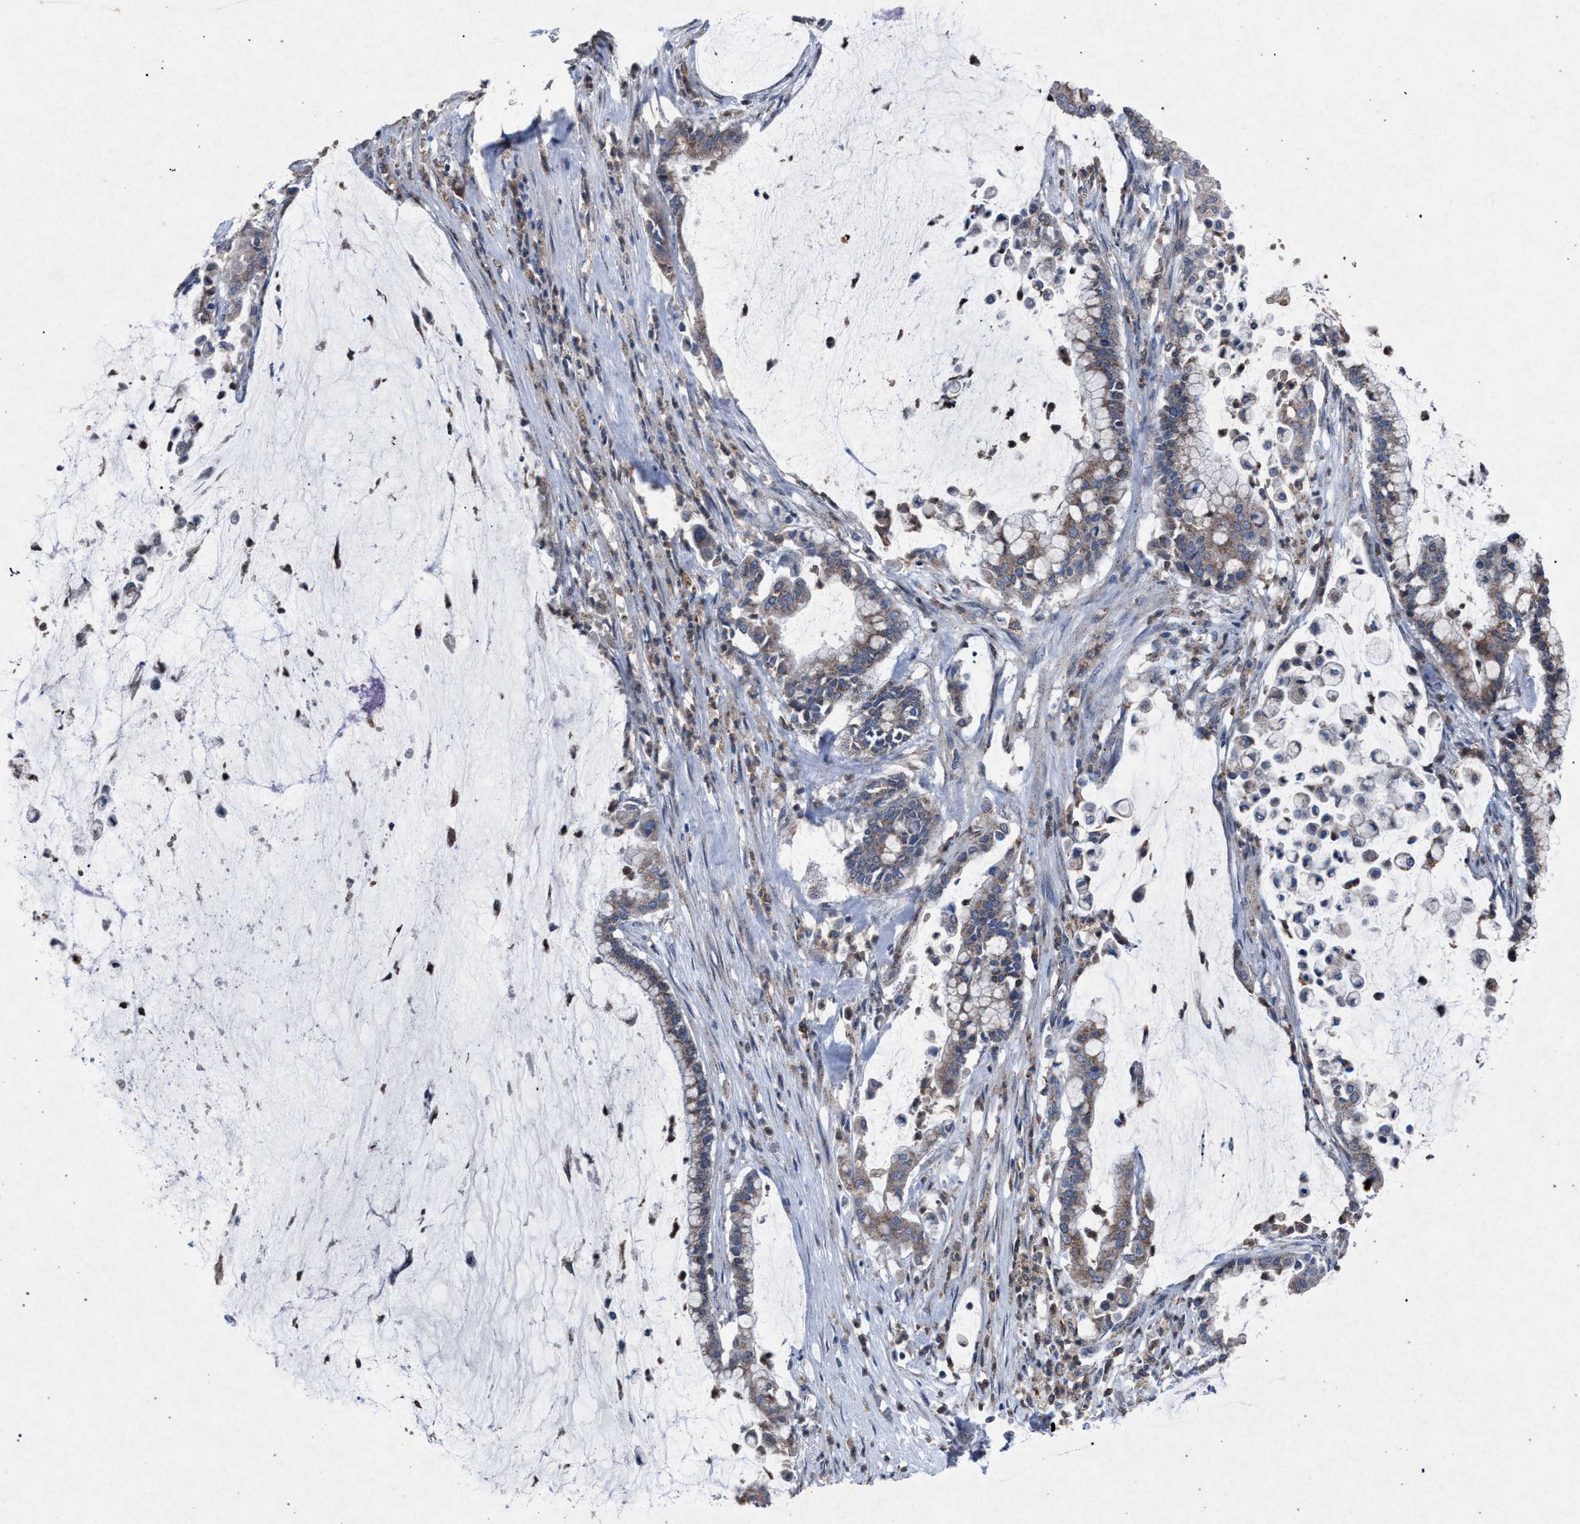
{"staining": {"intensity": "weak", "quantity": ">75%", "location": "cytoplasmic/membranous"}, "tissue": "pancreatic cancer", "cell_type": "Tumor cells", "image_type": "cancer", "snomed": [{"axis": "morphology", "description": "Adenocarcinoma, NOS"}, {"axis": "topography", "description": "Pancreas"}], "caption": "Pancreatic cancer (adenocarcinoma) stained with a brown dye demonstrates weak cytoplasmic/membranous positive staining in approximately >75% of tumor cells.", "gene": "HSD17B4", "patient": {"sex": "male", "age": 41}}